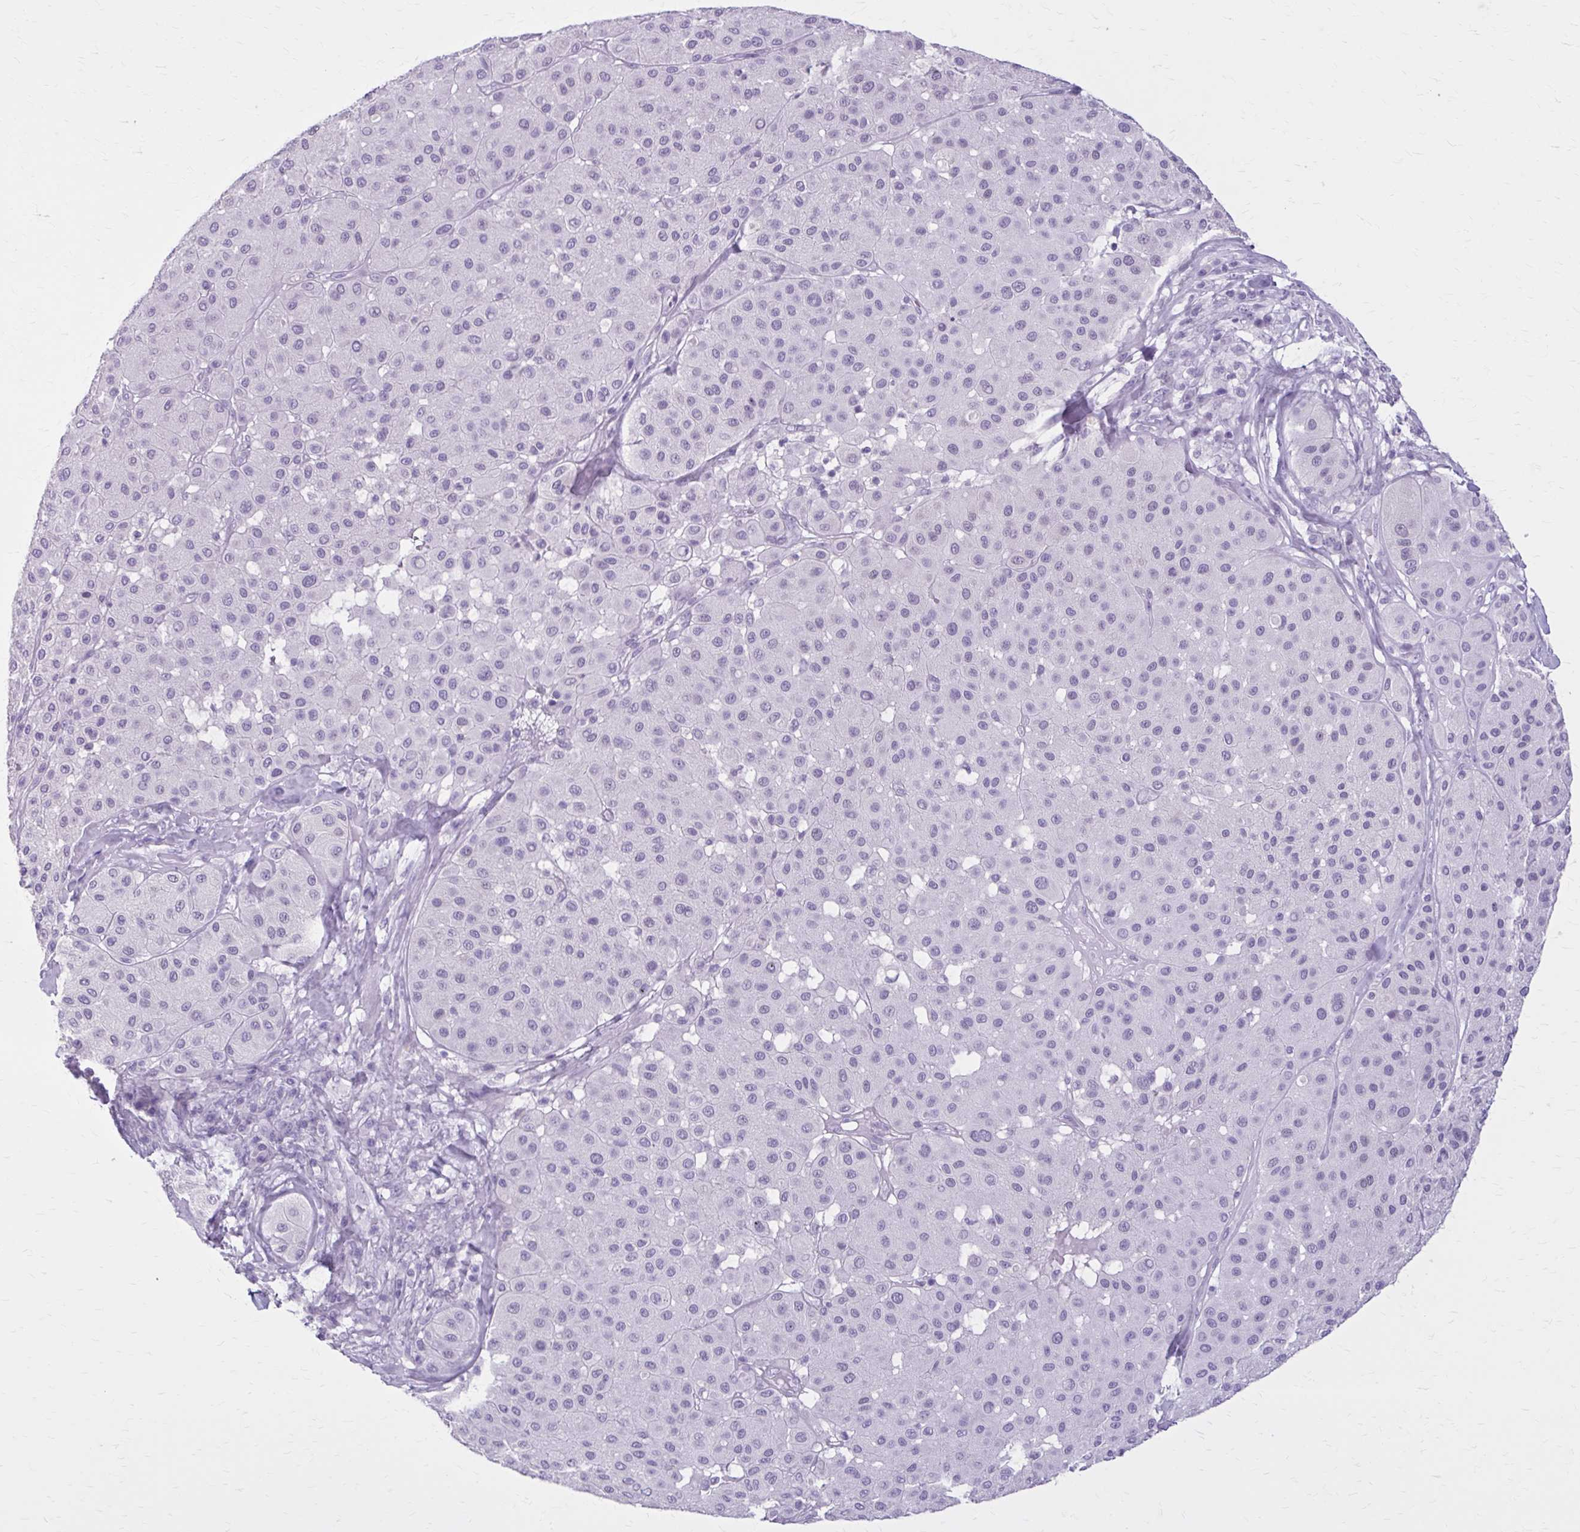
{"staining": {"intensity": "negative", "quantity": "none", "location": "none"}, "tissue": "melanoma", "cell_type": "Tumor cells", "image_type": "cancer", "snomed": [{"axis": "morphology", "description": "Malignant melanoma, Metastatic site"}, {"axis": "topography", "description": "Smooth muscle"}], "caption": "Malignant melanoma (metastatic site) stained for a protein using IHC shows no expression tumor cells.", "gene": "OR4B1", "patient": {"sex": "male", "age": 41}}